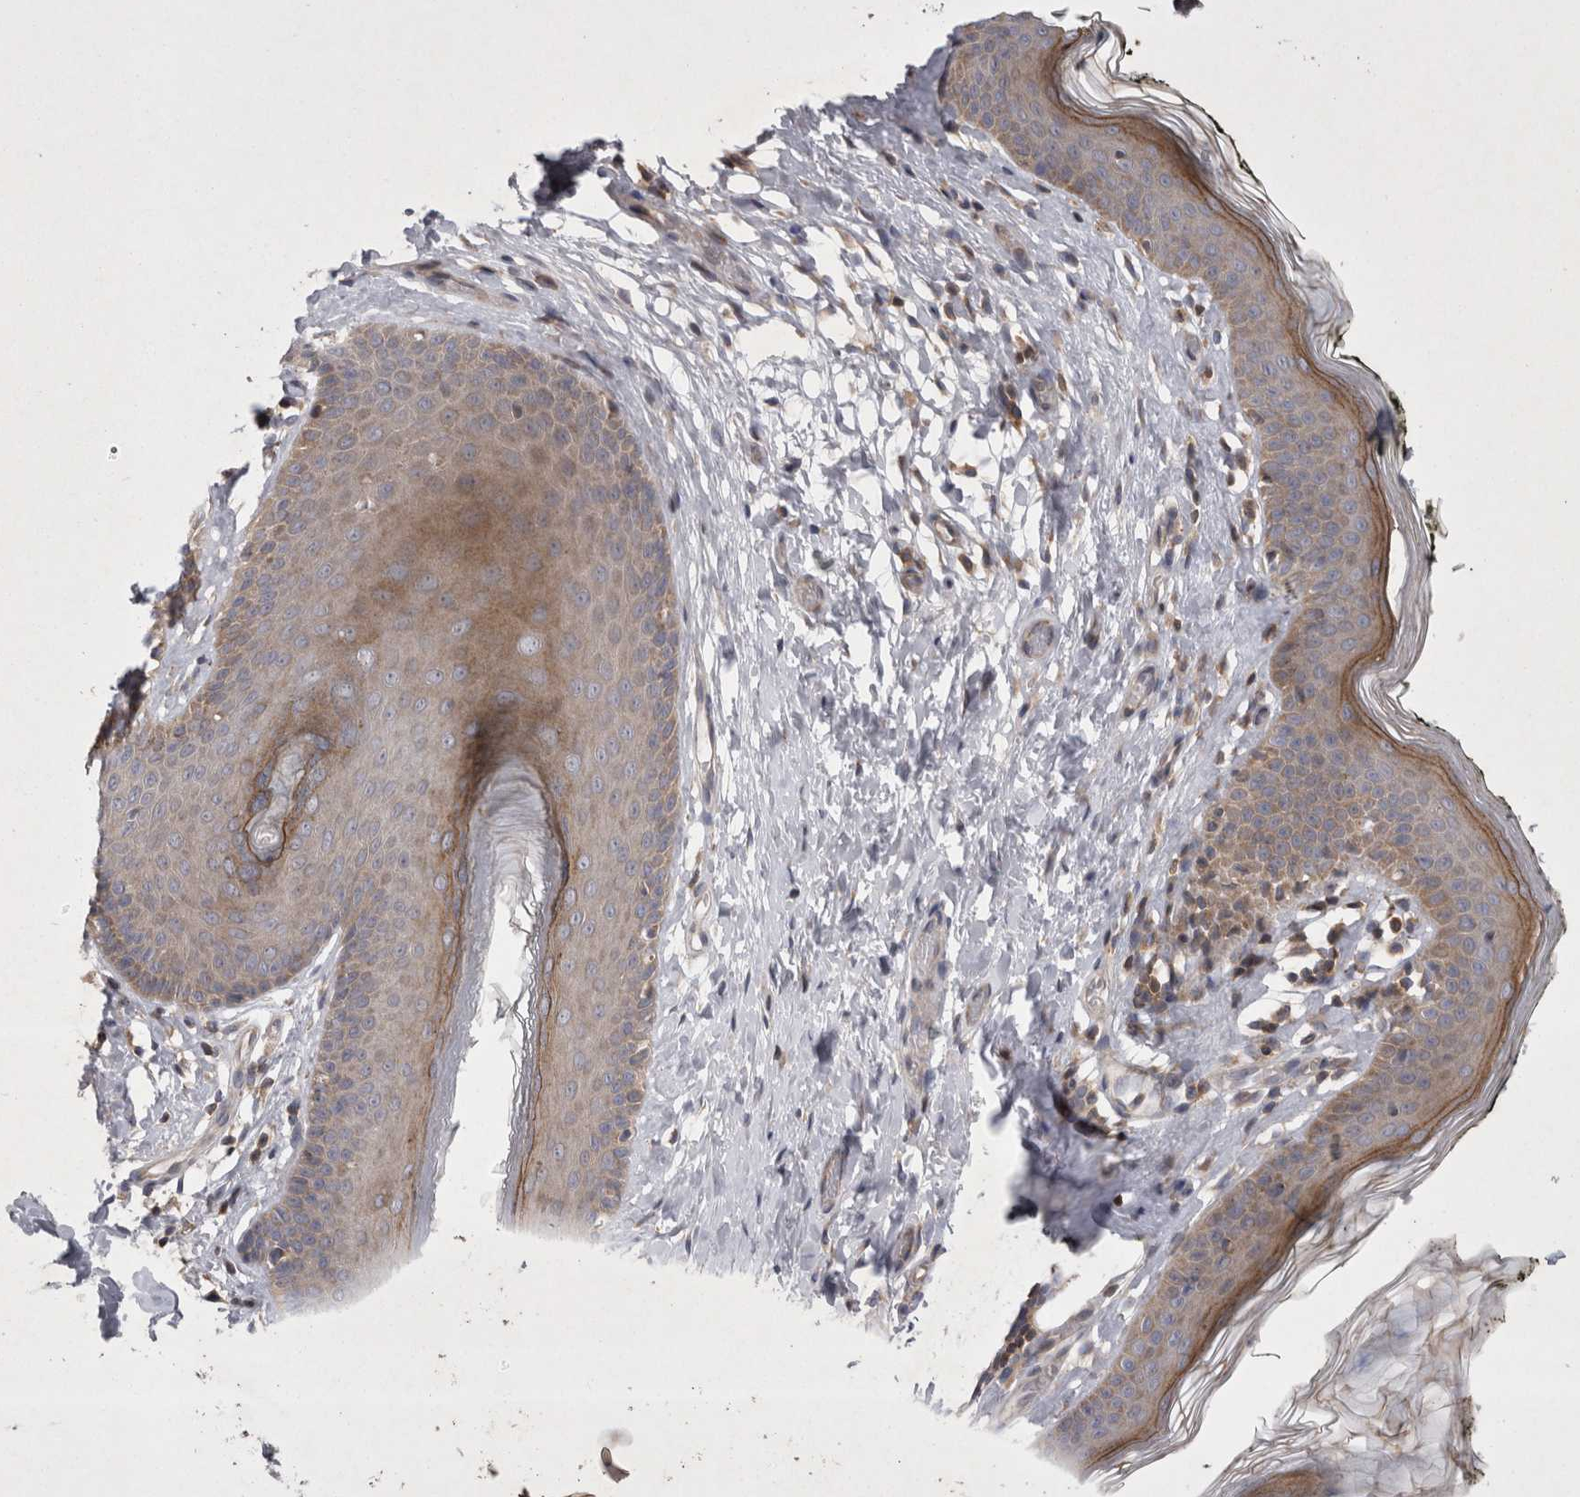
{"staining": {"intensity": "moderate", "quantity": "<25%", "location": "cytoplasmic/membranous"}, "tissue": "skin", "cell_type": "Epidermal cells", "image_type": "normal", "snomed": [{"axis": "morphology", "description": "Normal tissue, NOS"}, {"axis": "morphology", "description": "Inflammation, NOS"}, {"axis": "topography", "description": "Vulva"}], "caption": "Approximately <25% of epidermal cells in benign human skin show moderate cytoplasmic/membranous protein positivity as visualized by brown immunohistochemical staining.", "gene": "TSPOAP1", "patient": {"sex": "female", "age": 84}}